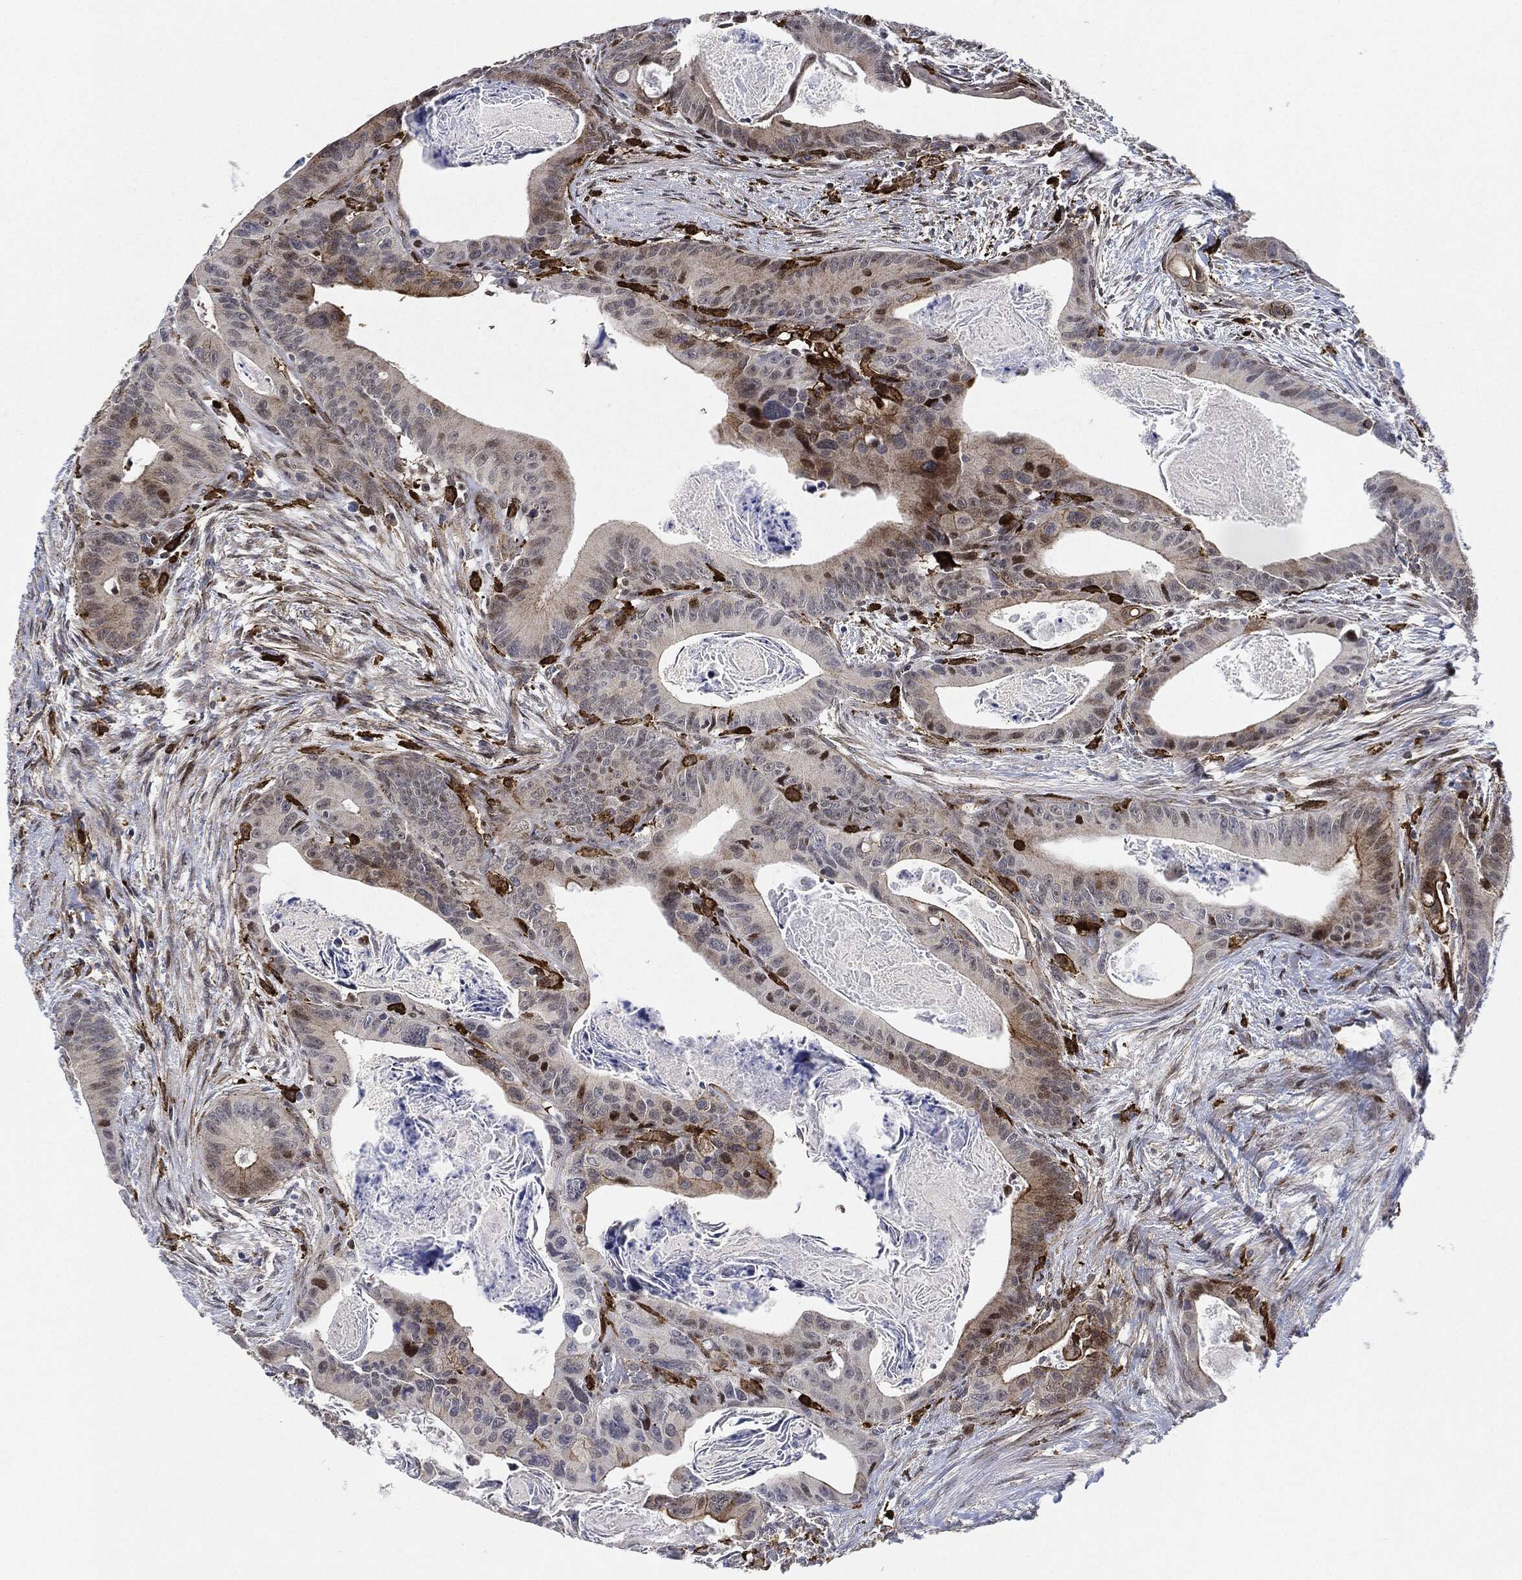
{"staining": {"intensity": "moderate", "quantity": "<25%", "location": "nuclear"}, "tissue": "colorectal cancer", "cell_type": "Tumor cells", "image_type": "cancer", "snomed": [{"axis": "morphology", "description": "Adenocarcinoma, NOS"}, {"axis": "topography", "description": "Rectum"}], "caption": "Colorectal cancer (adenocarcinoma) stained for a protein (brown) reveals moderate nuclear positive positivity in approximately <25% of tumor cells.", "gene": "NANOS3", "patient": {"sex": "male", "age": 64}}